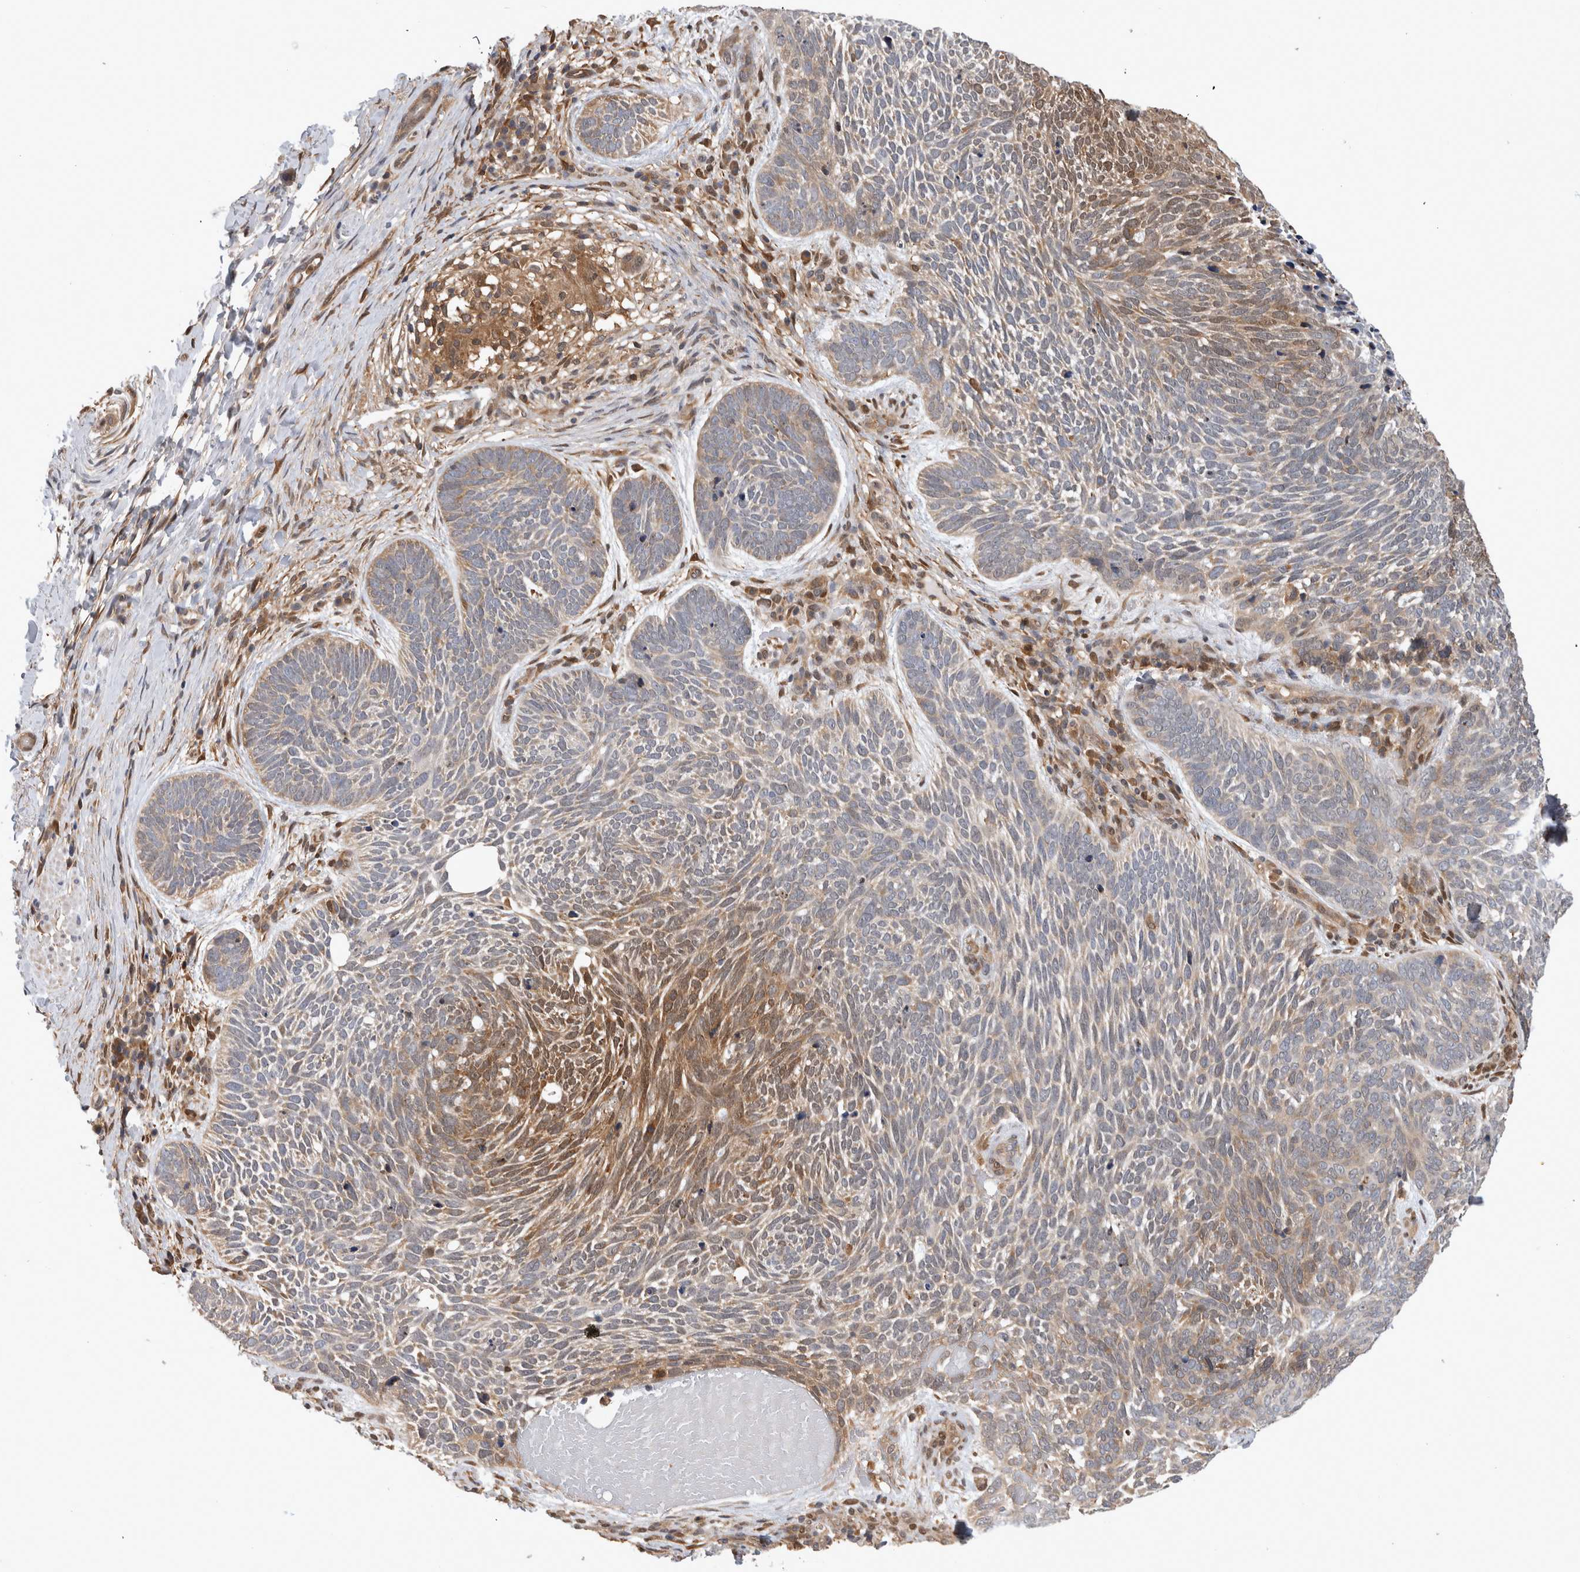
{"staining": {"intensity": "moderate", "quantity": "<25%", "location": "cytoplasmic/membranous"}, "tissue": "skin cancer", "cell_type": "Tumor cells", "image_type": "cancer", "snomed": [{"axis": "morphology", "description": "Basal cell carcinoma"}, {"axis": "topography", "description": "Skin"}], "caption": "Human skin cancer (basal cell carcinoma) stained with a protein marker demonstrates moderate staining in tumor cells.", "gene": "ASTN2", "patient": {"sex": "female", "age": 85}}